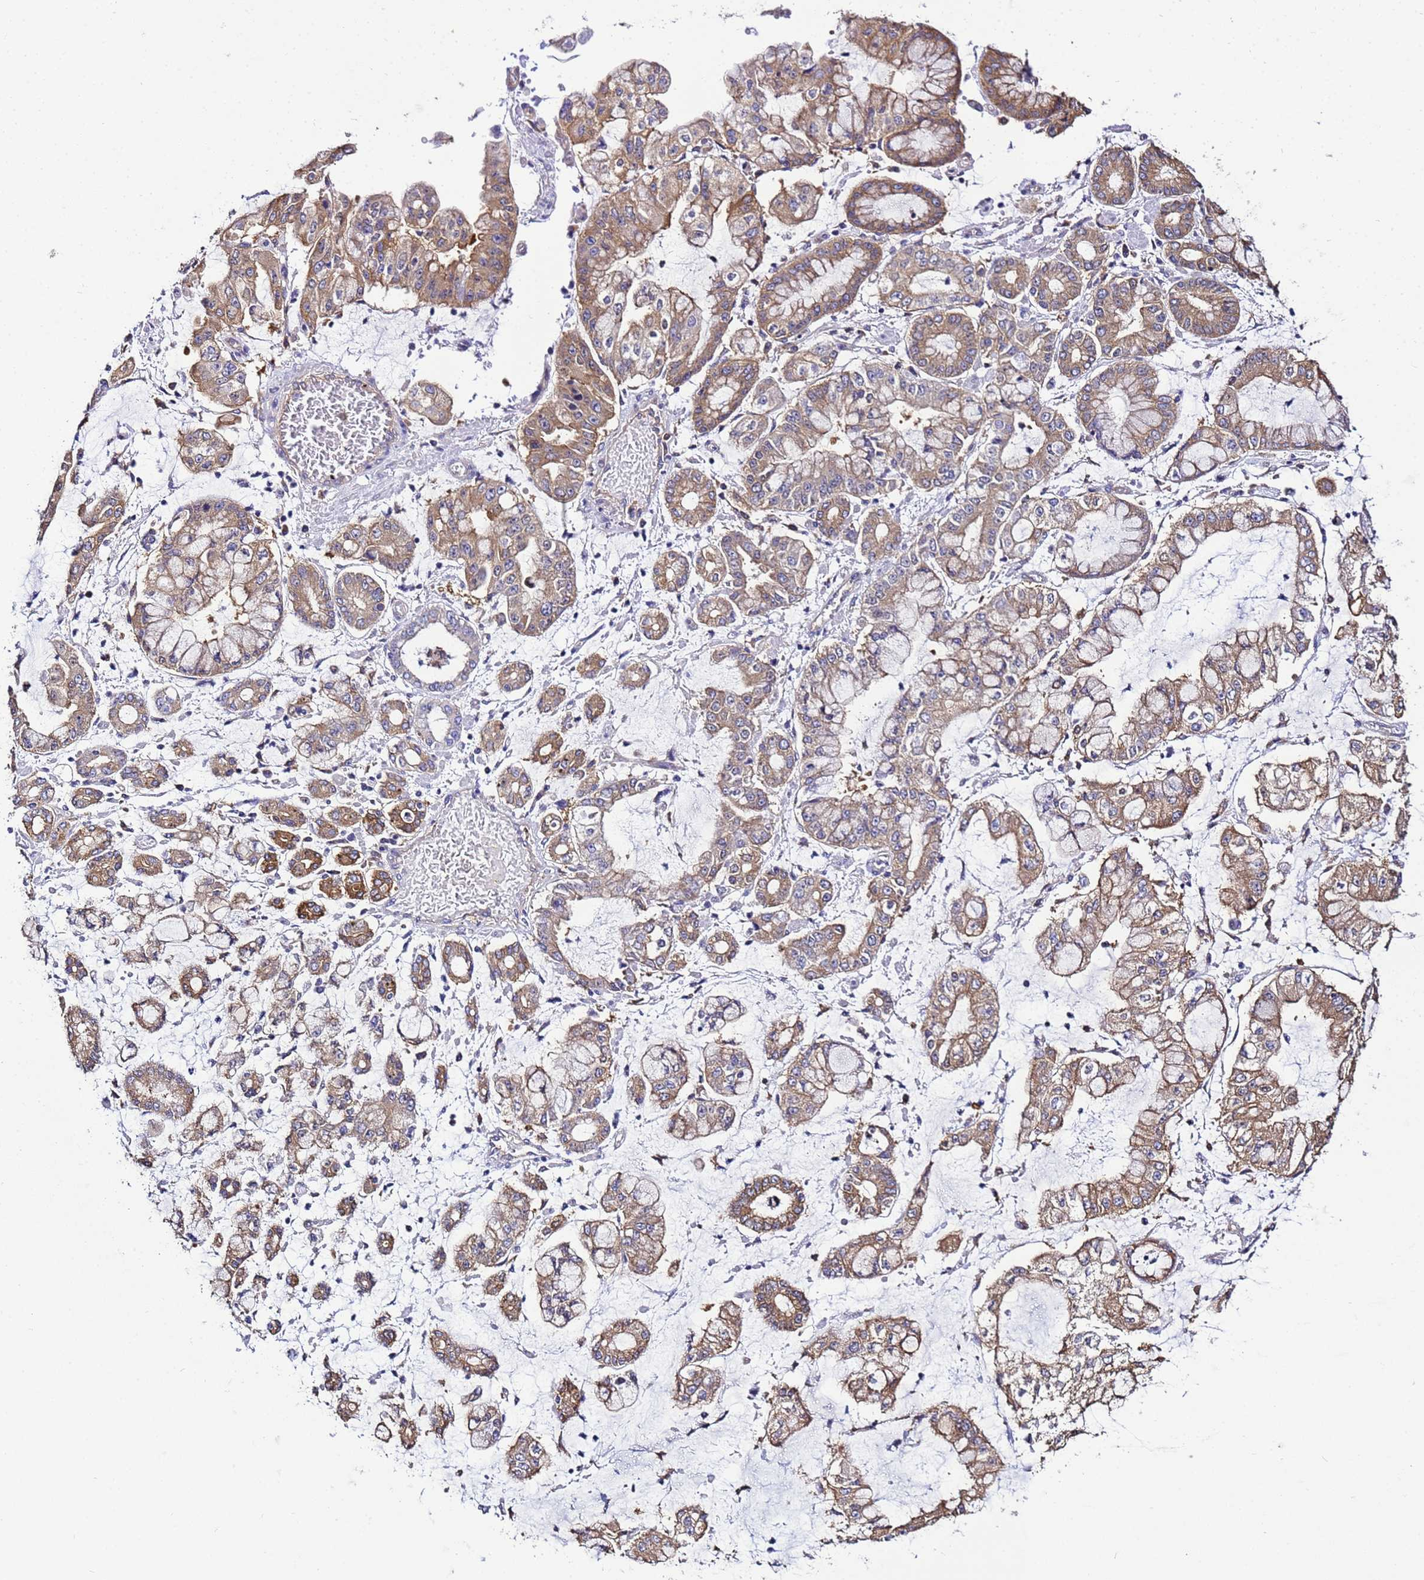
{"staining": {"intensity": "moderate", "quantity": ">75%", "location": "cytoplasmic/membranous"}, "tissue": "stomach cancer", "cell_type": "Tumor cells", "image_type": "cancer", "snomed": [{"axis": "morphology", "description": "Adenocarcinoma, NOS"}, {"axis": "topography", "description": "Stomach"}], "caption": "Immunohistochemistry image of neoplastic tissue: adenocarcinoma (stomach) stained using immunohistochemistry reveals medium levels of moderate protein expression localized specifically in the cytoplasmic/membranous of tumor cells, appearing as a cytoplasmic/membranous brown color.", "gene": "NARS1", "patient": {"sex": "male", "age": 76}}